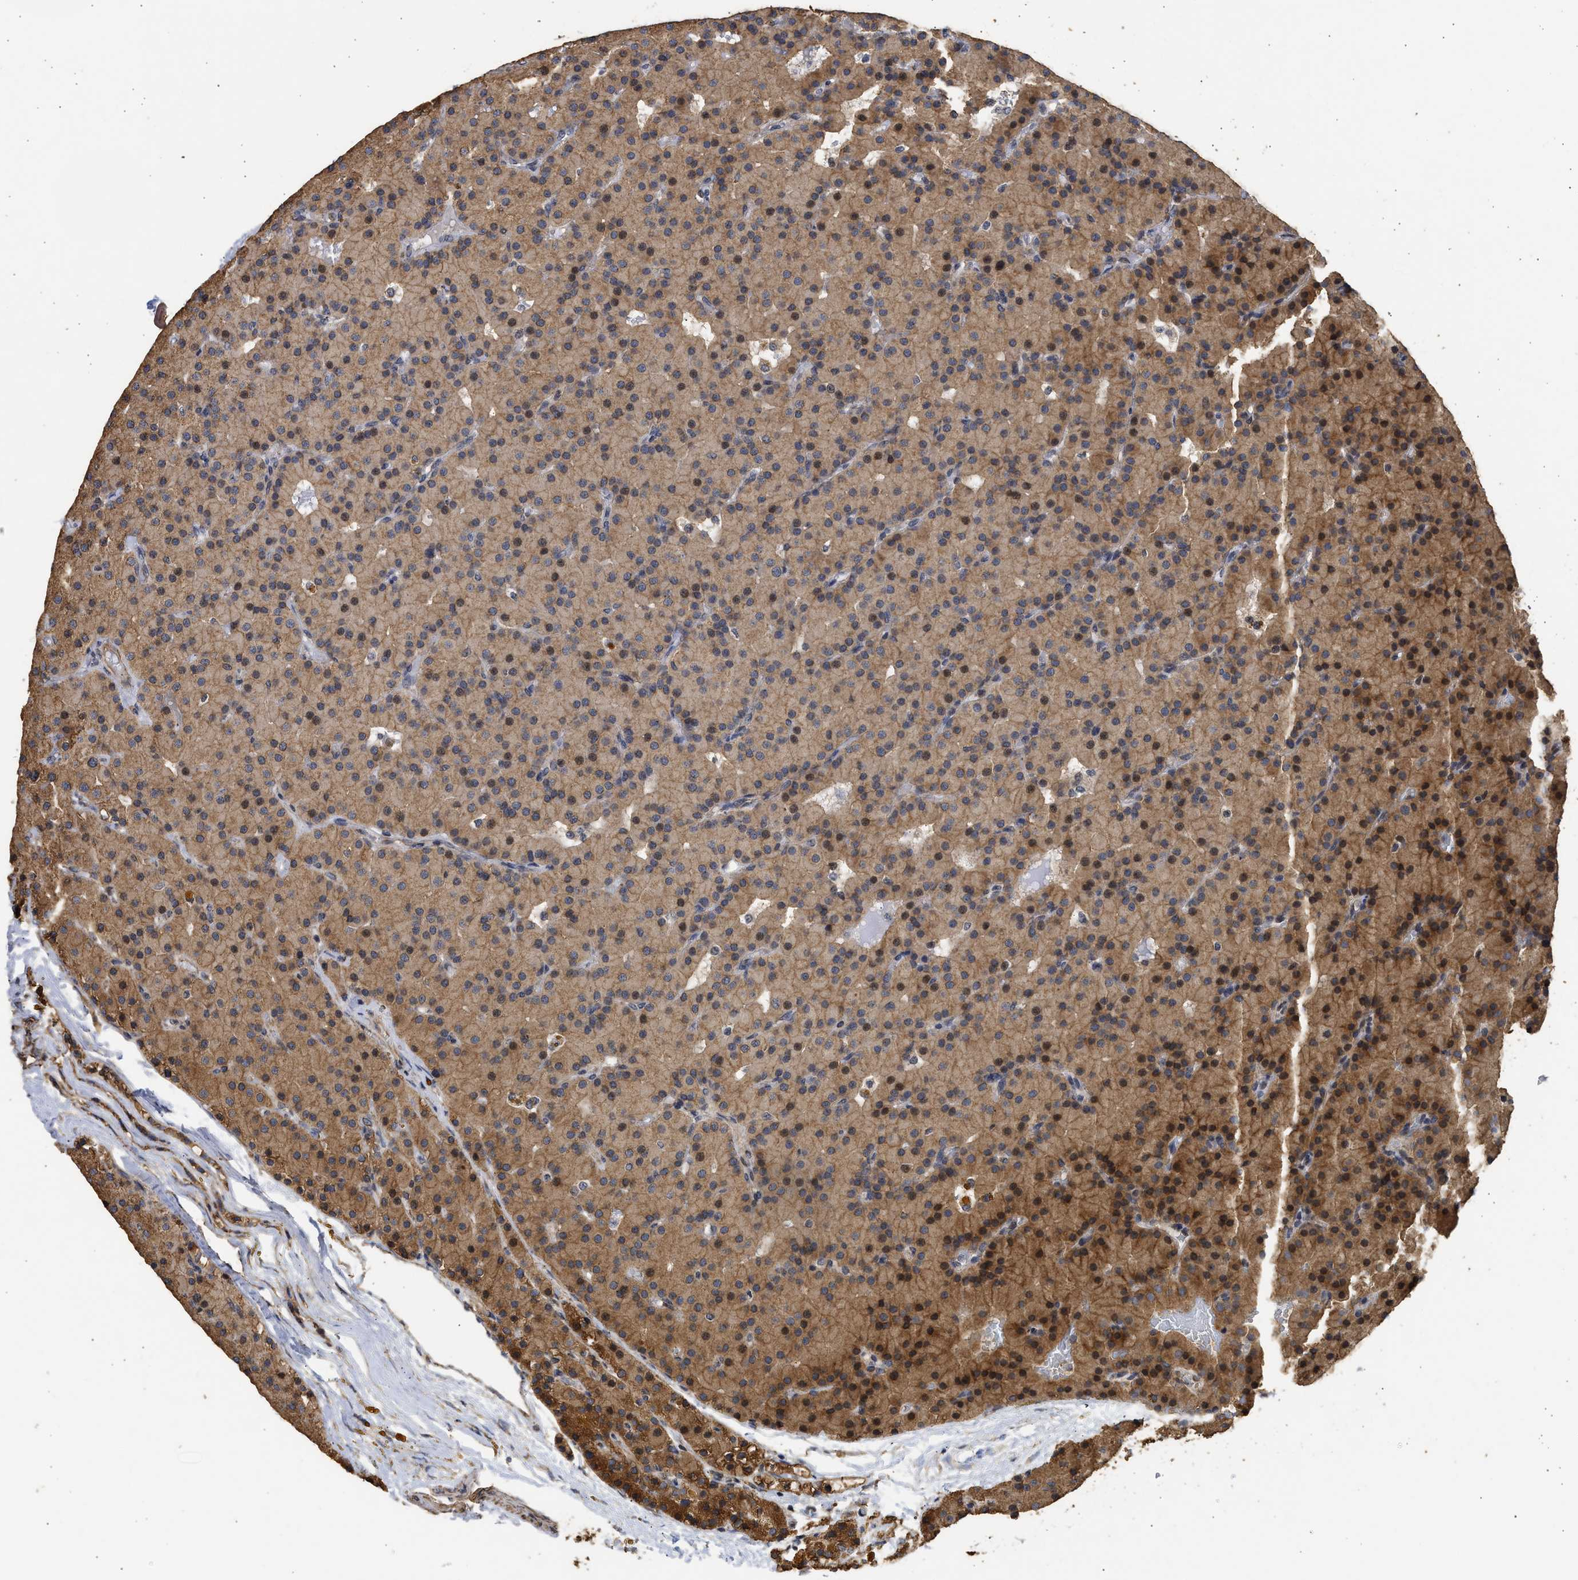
{"staining": {"intensity": "moderate", "quantity": ">75%", "location": "cytoplasmic/membranous,nuclear"}, "tissue": "parathyroid gland", "cell_type": "Glandular cells", "image_type": "normal", "snomed": [{"axis": "morphology", "description": "Normal tissue, NOS"}, {"axis": "morphology", "description": "Adenoma, NOS"}, {"axis": "topography", "description": "Parathyroid gland"}], "caption": "Protein positivity by immunohistochemistry (IHC) exhibits moderate cytoplasmic/membranous,nuclear expression in about >75% of glandular cells in benign parathyroid gland.", "gene": "ENSG00000142539", "patient": {"sex": "male", "age": 75}}